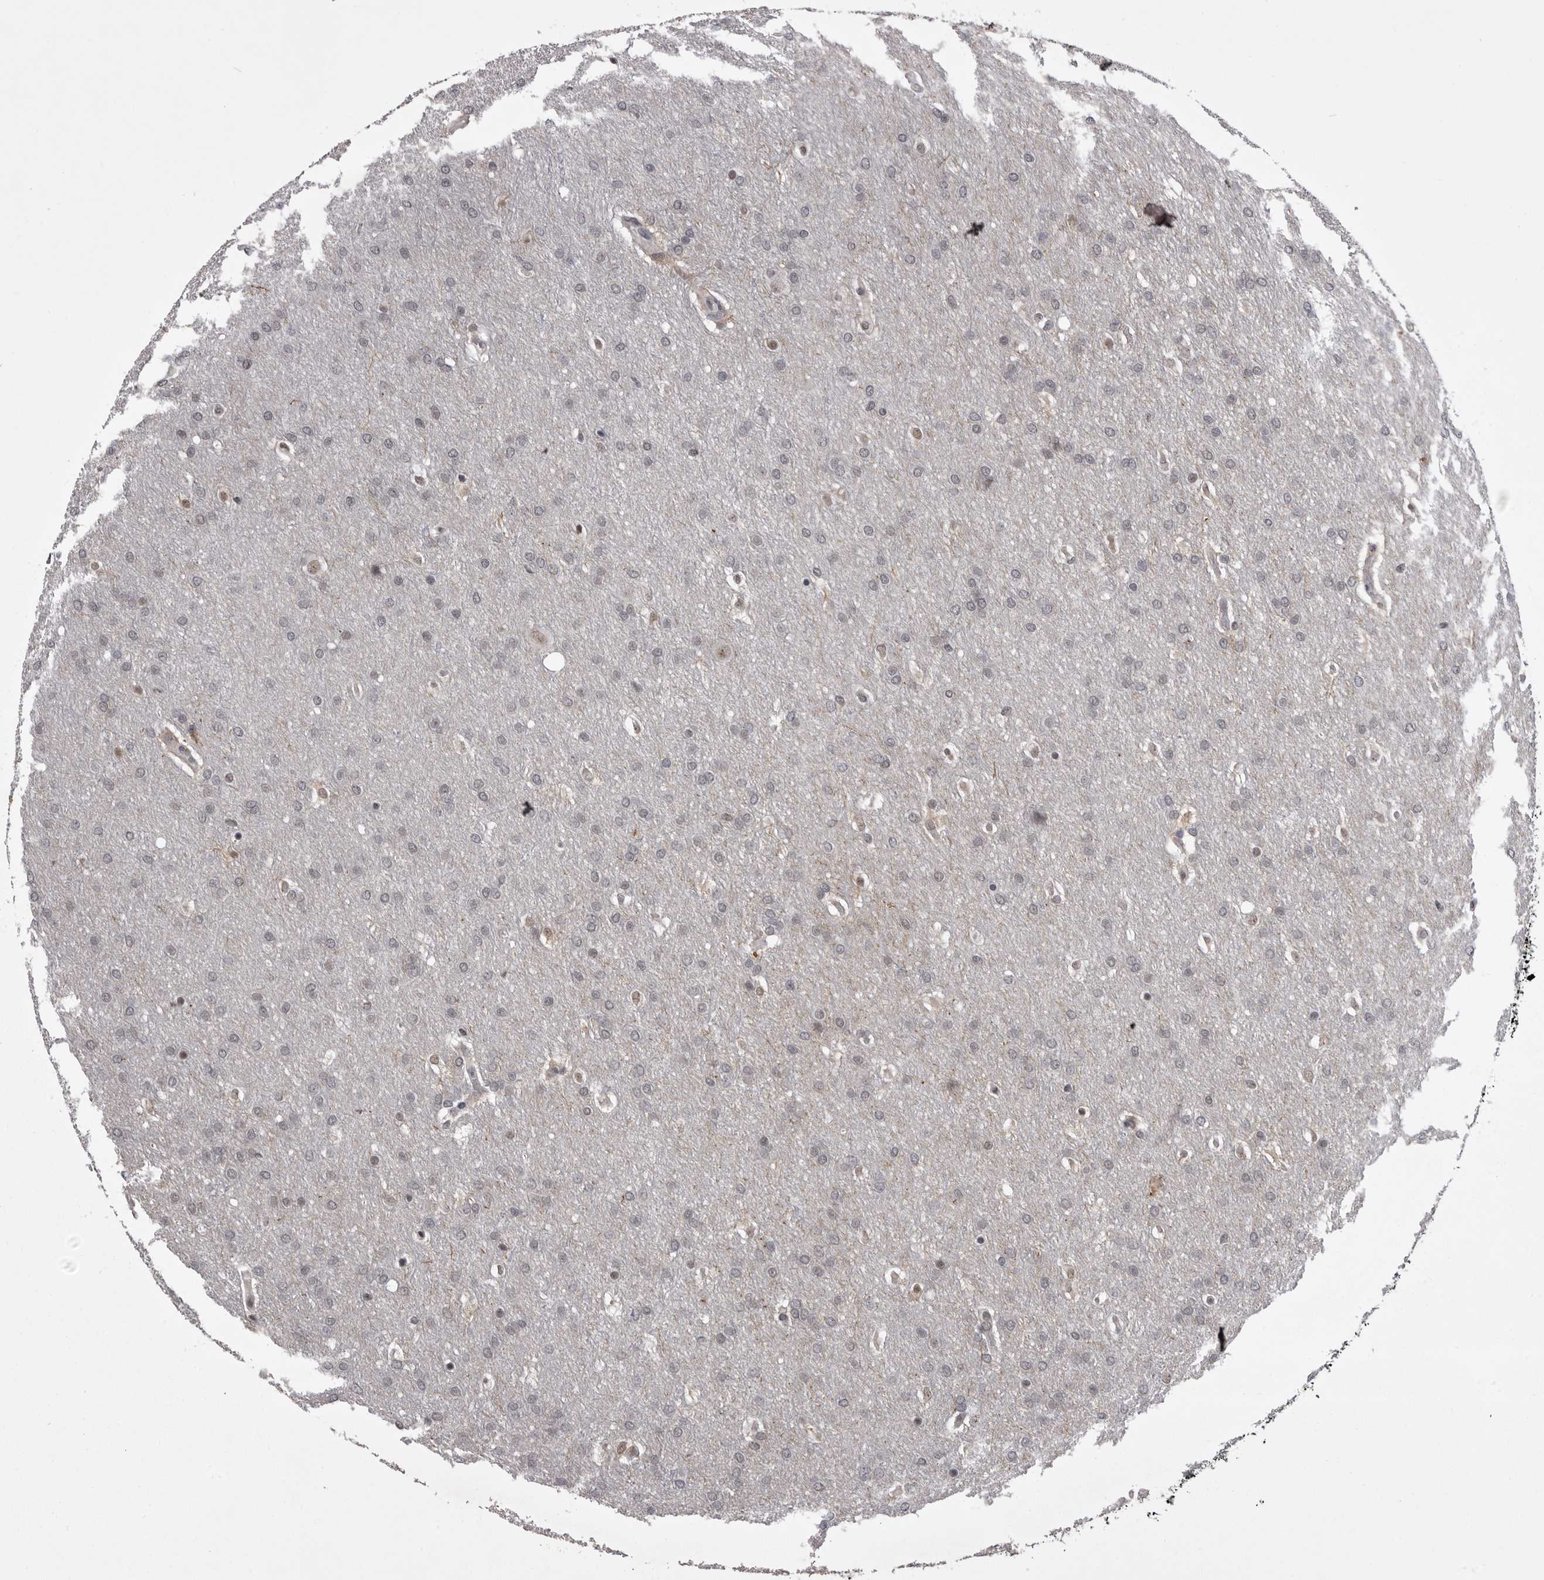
{"staining": {"intensity": "weak", "quantity": "<25%", "location": "nuclear"}, "tissue": "glioma", "cell_type": "Tumor cells", "image_type": "cancer", "snomed": [{"axis": "morphology", "description": "Glioma, malignant, Low grade"}, {"axis": "topography", "description": "Brain"}], "caption": "Glioma was stained to show a protein in brown. There is no significant positivity in tumor cells.", "gene": "PRPF3", "patient": {"sex": "female", "age": 37}}